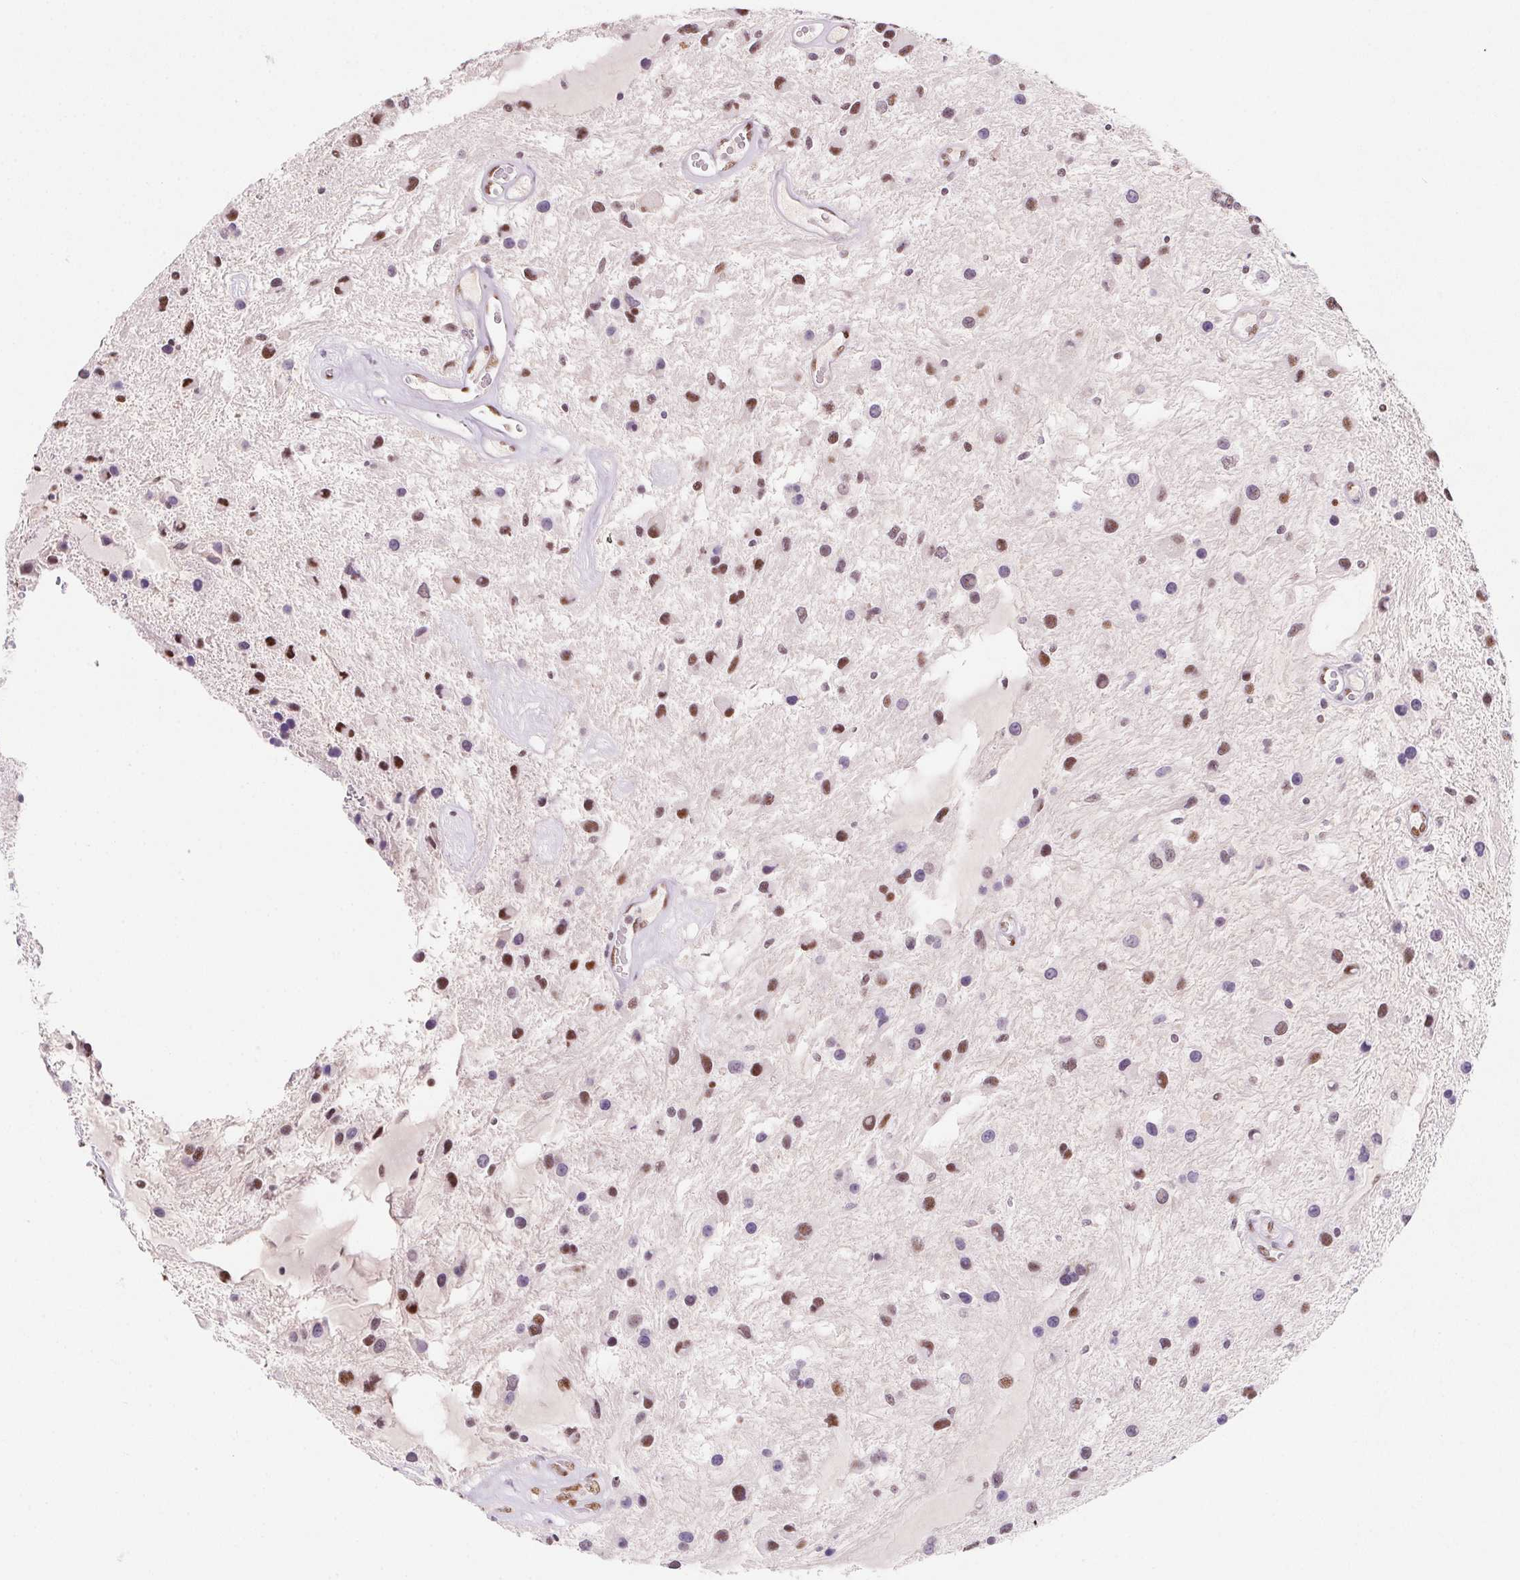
{"staining": {"intensity": "moderate", "quantity": "<25%", "location": "nuclear"}, "tissue": "glioma", "cell_type": "Tumor cells", "image_type": "cancer", "snomed": [{"axis": "morphology", "description": "Glioma, malignant, Low grade"}, {"axis": "topography", "description": "Cerebellum"}], "caption": "Tumor cells demonstrate low levels of moderate nuclear expression in approximately <25% of cells in glioma.", "gene": "DPPA5", "patient": {"sex": "female", "age": 14}}